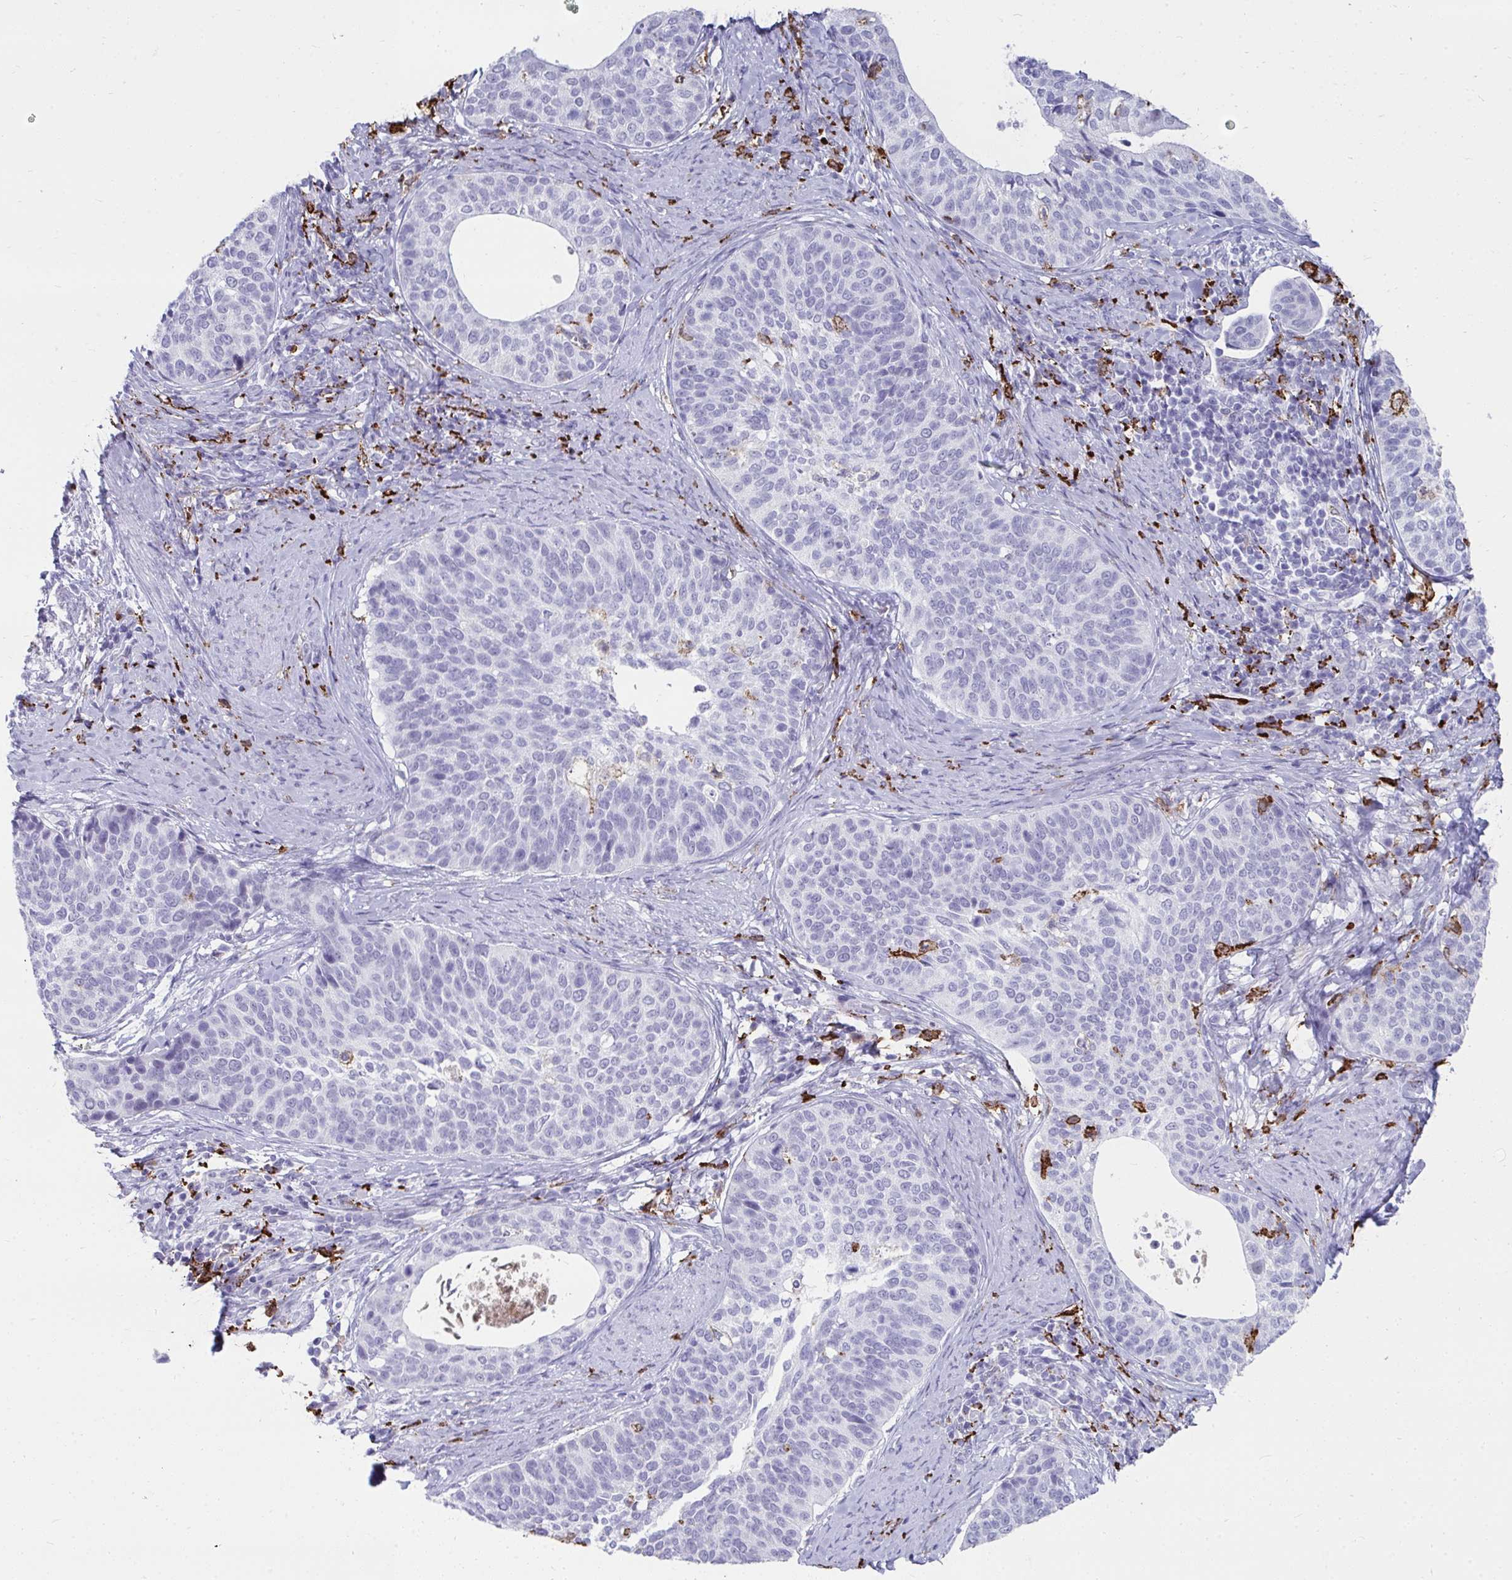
{"staining": {"intensity": "negative", "quantity": "none", "location": "none"}, "tissue": "cervical cancer", "cell_type": "Tumor cells", "image_type": "cancer", "snomed": [{"axis": "morphology", "description": "Squamous cell carcinoma, NOS"}, {"axis": "topography", "description": "Cervix"}], "caption": "This is a histopathology image of immunohistochemistry (IHC) staining of cervical cancer (squamous cell carcinoma), which shows no positivity in tumor cells.", "gene": "CD163", "patient": {"sex": "female", "age": 69}}